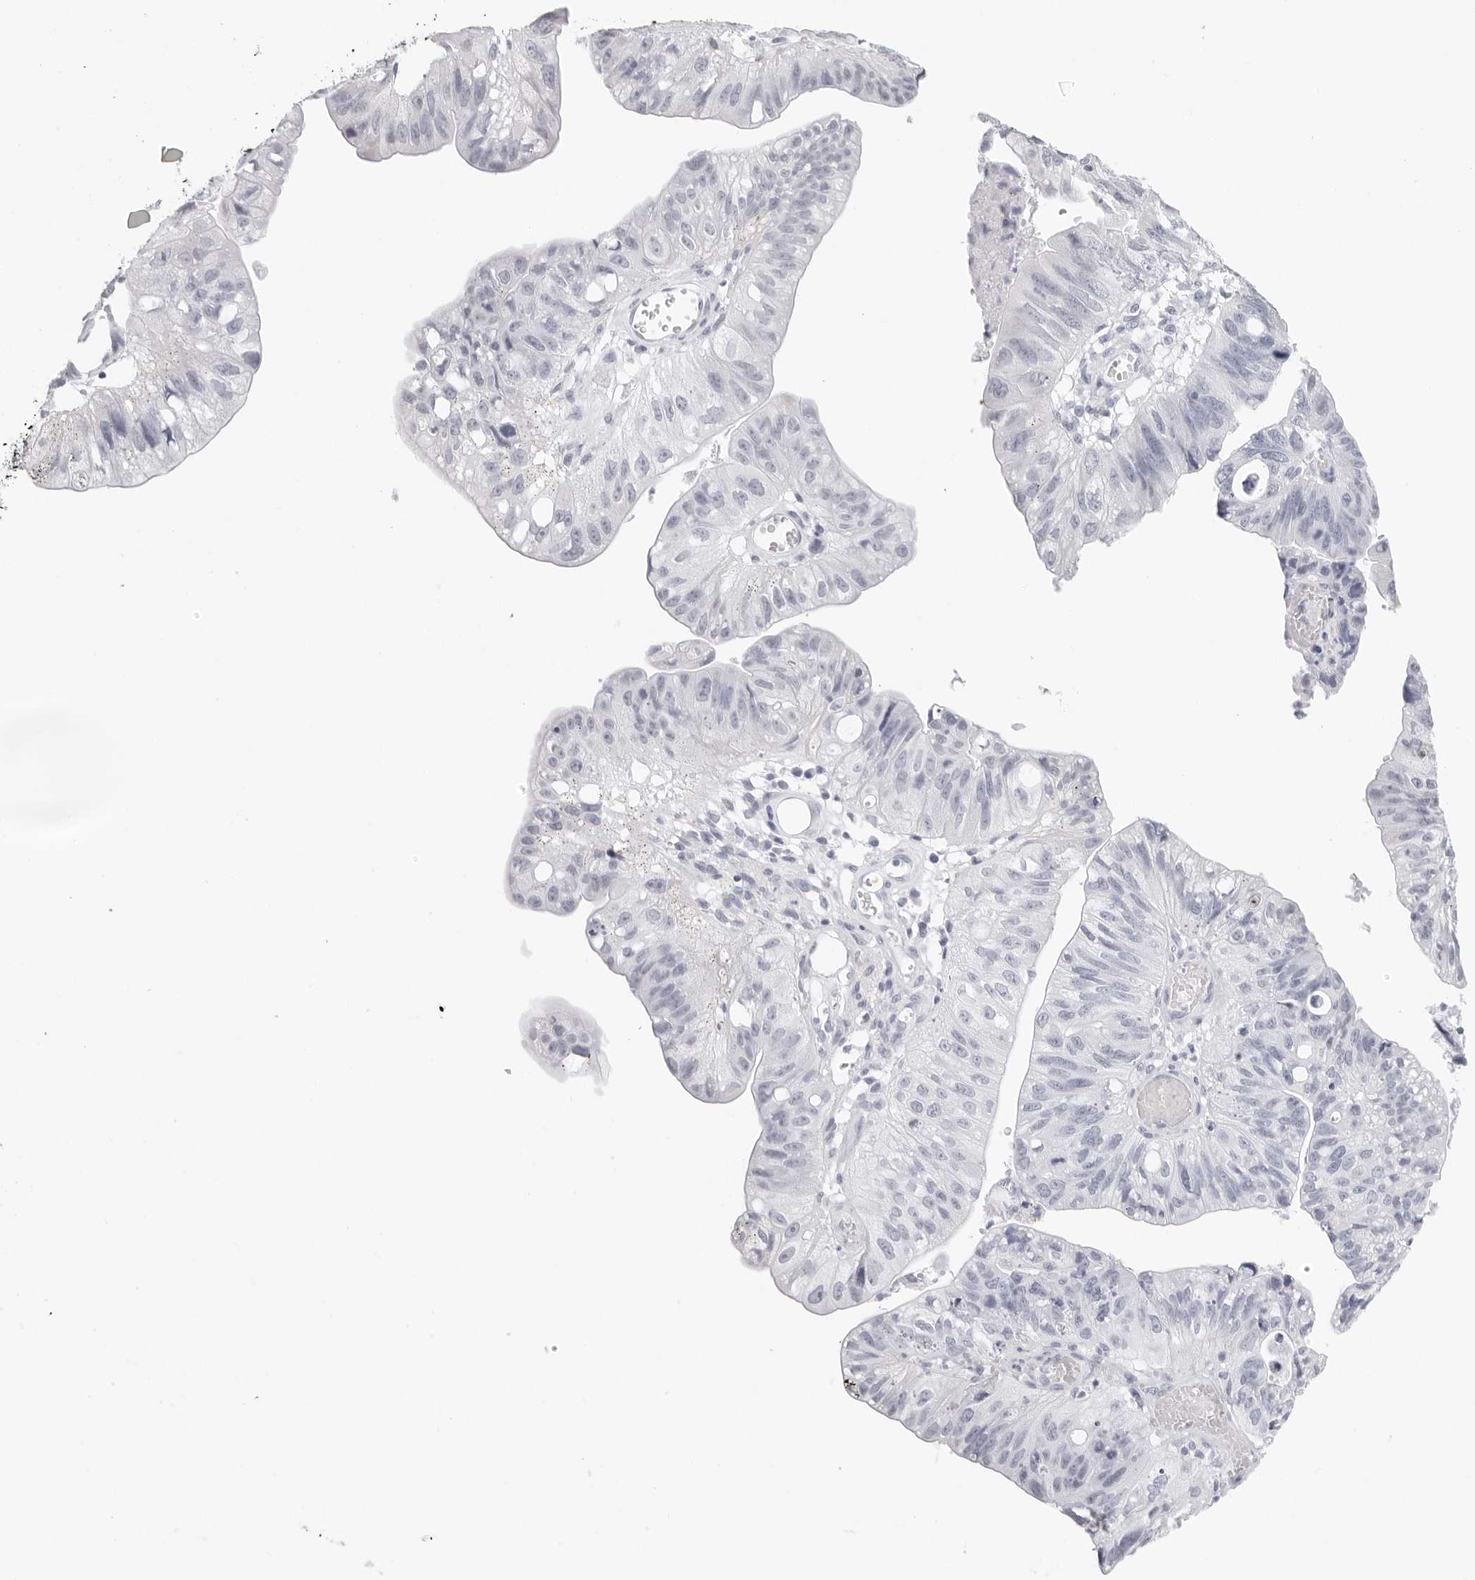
{"staining": {"intensity": "negative", "quantity": "none", "location": "none"}, "tissue": "stomach cancer", "cell_type": "Tumor cells", "image_type": "cancer", "snomed": [{"axis": "morphology", "description": "Adenocarcinoma, NOS"}, {"axis": "topography", "description": "Stomach"}], "caption": "Immunohistochemistry of stomach cancer exhibits no positivity in tumor cells. (DAB immunohistochemistry (IHC), high magnification).", "gene": "AGMAT", "patient": {"sex": "male", "age": 59}}